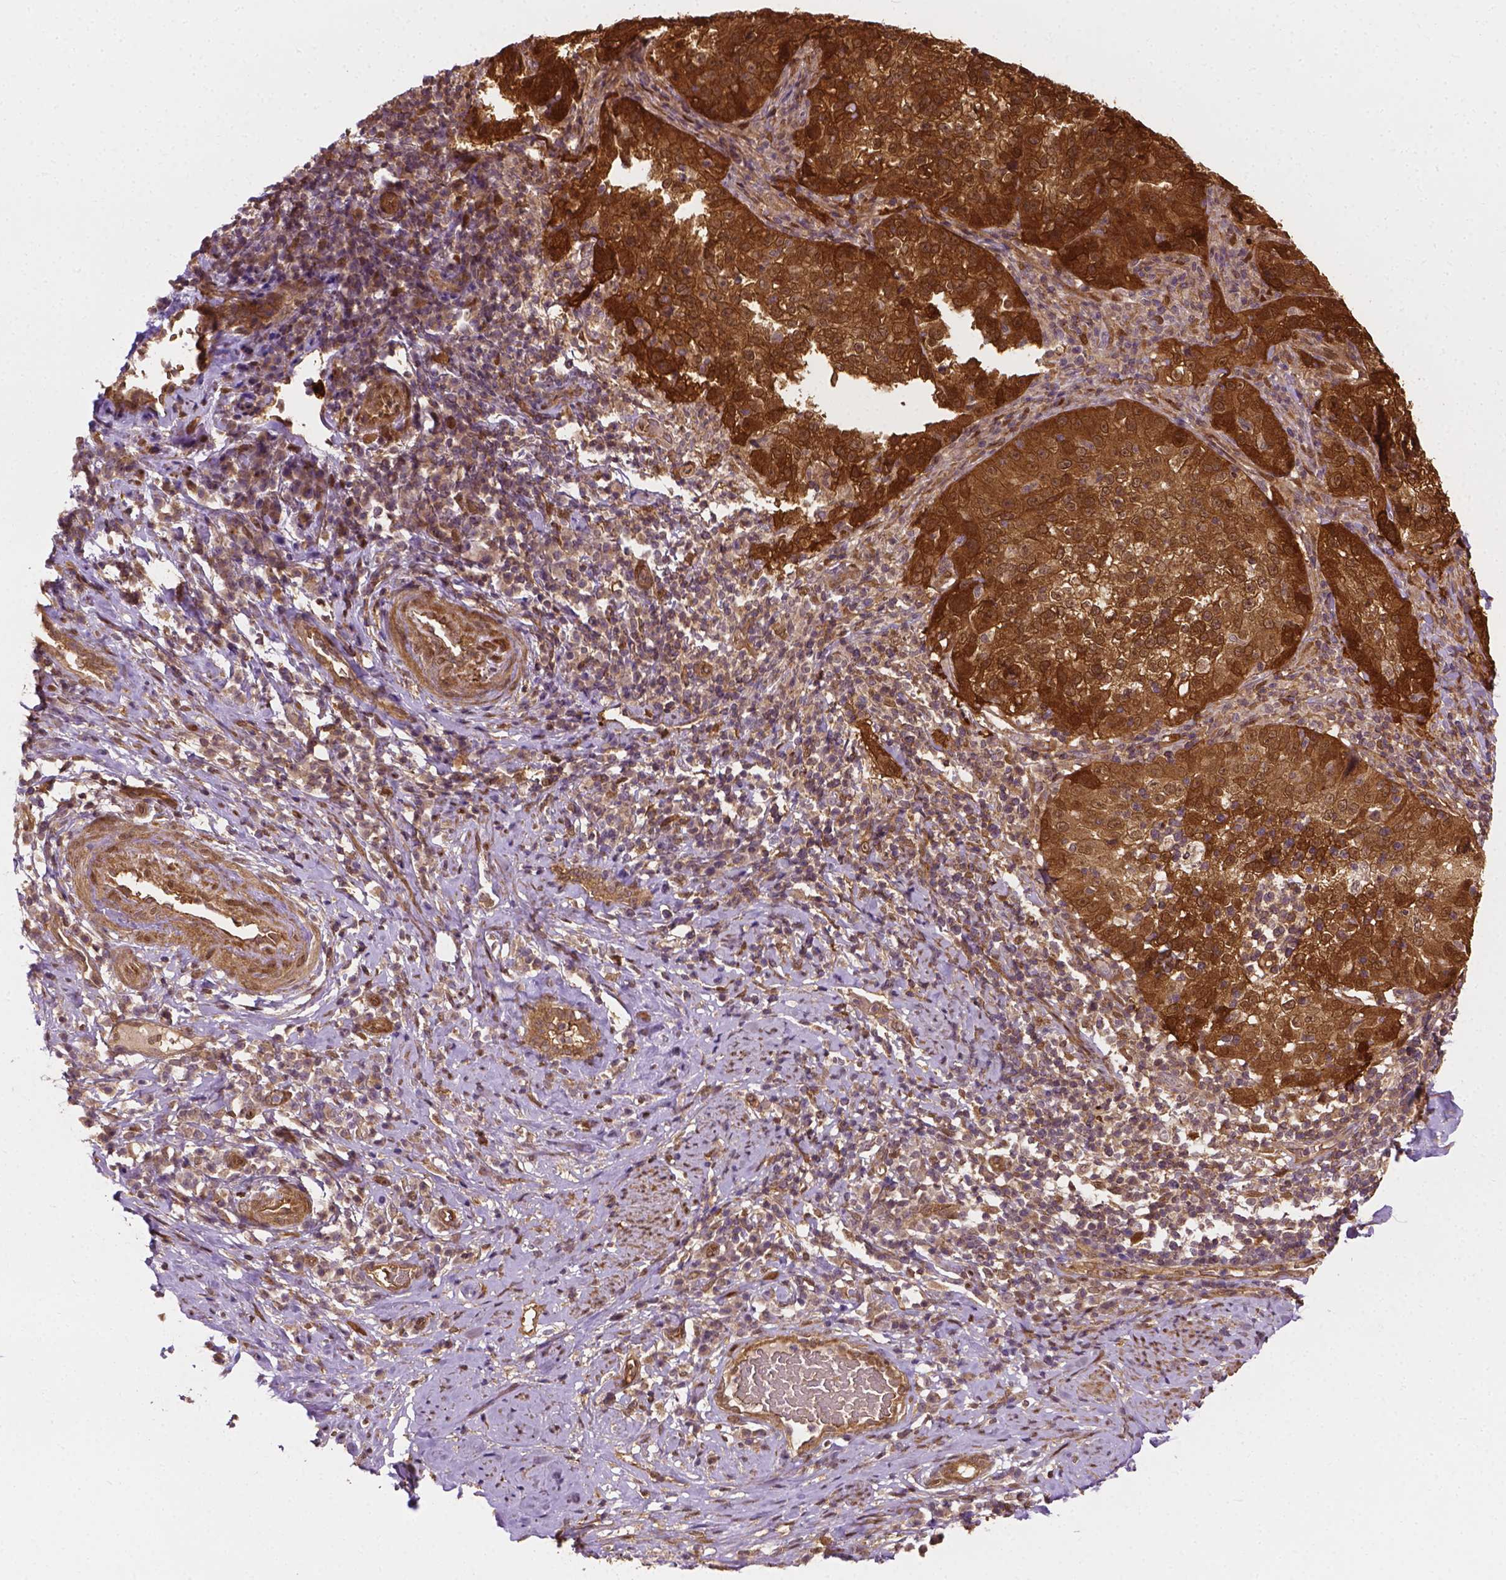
{"staining": {"intensity": "strong", "quantity": ">75%", "location": "cytoplasmic/membranous,nuclear"}, "tissue": "cervical cancer", "cell_type": "Tumor cells", "image_type": "cancer", "snomed": [{"axis": "morphology", "description": "Squamous cell carcinoma, NOS"}, {"axis": "topography", "description": "Cervix"}], "caption": "Protein staining reveals strong cytoplasmic/membranous and nuclear positivity in approximately >75% of tumor cells in cervical cancer. (Brightfield microscopy of DAB IHC at high magnification).", "gene": "YAP1", "patient": {"sex": "female", "age": 75}}